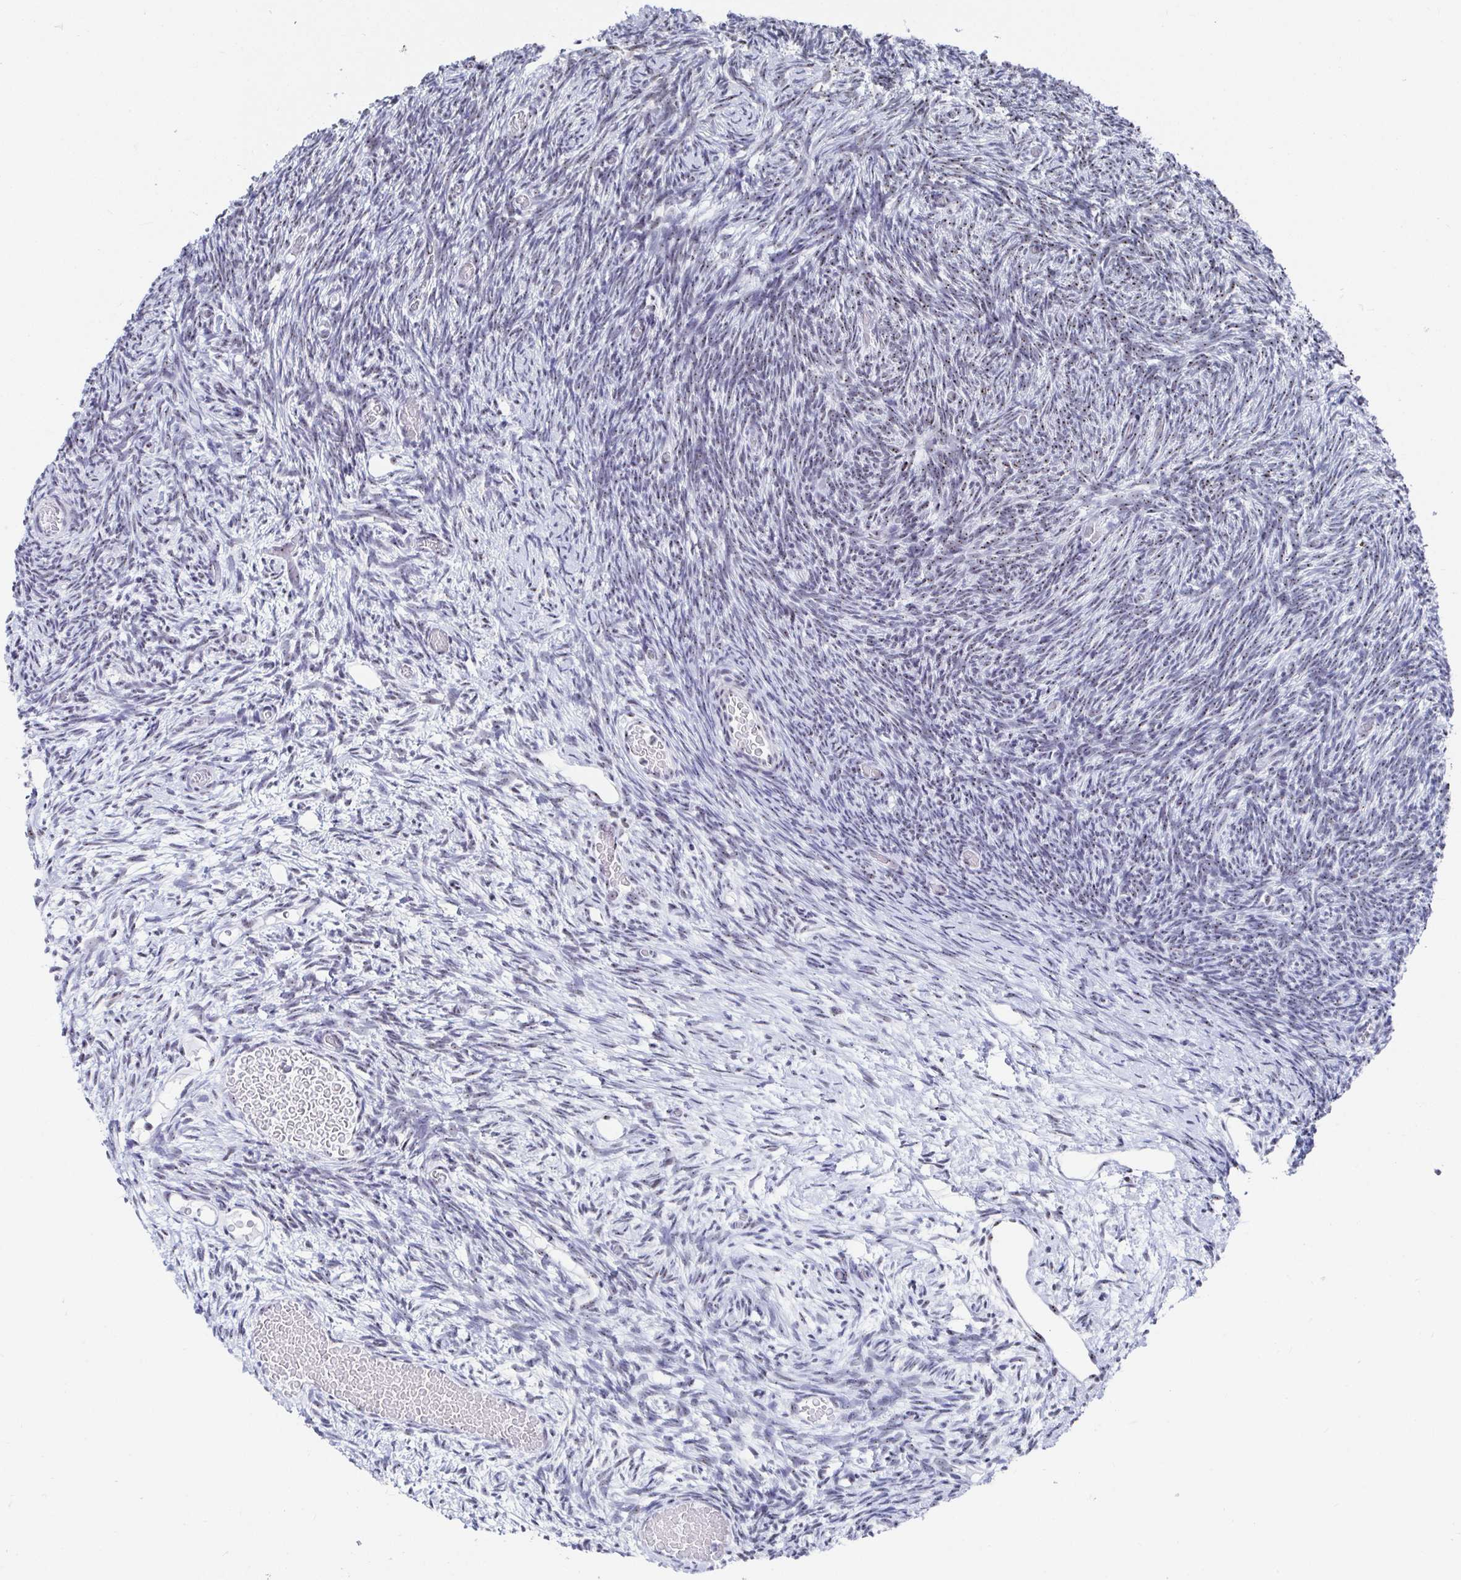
{"staining": {"intensity": "weak", "quantity": "<25%", "location": "nuclear"}, "tissue": "ovary", "cell_type": "Ovarian stroma cells", "image_type": "normal", "snomed": [{"axis": "morphology", "description": "Normal tissue, NOS"}, {"axis": "topography", "description": "Ovary"}], "caption": "Immunohistochemistry of normal ovary reveals no staining in ovarian stroma cells. Nuclei are stained in blue.", "gene": "SIRT7", "patient": {"sex": "female", "age": 39}}